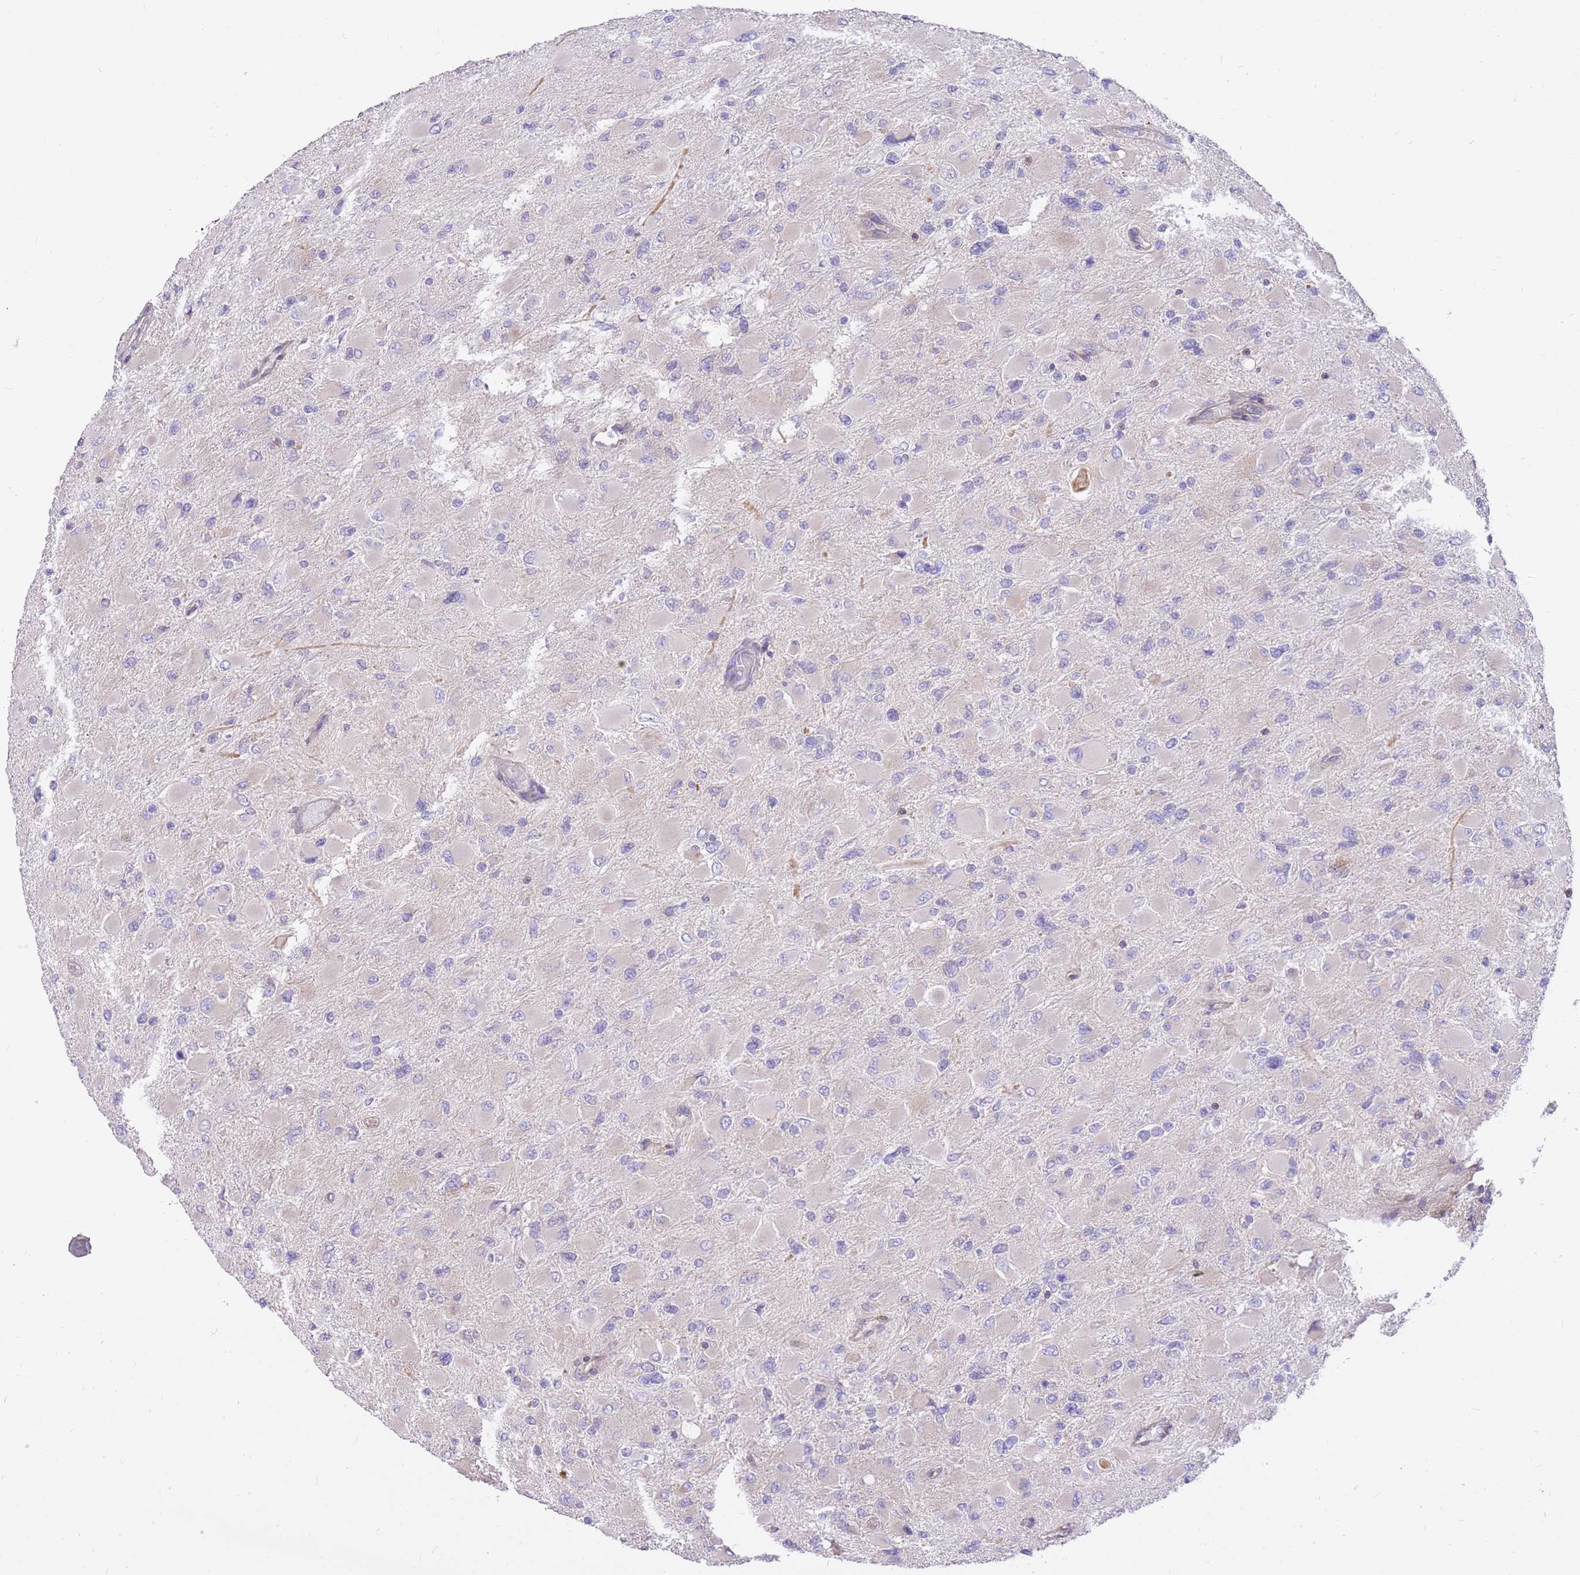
{"staining": {"intensity": "negative", "quantity": "none", "location": "none"}, "tissue": "glioma", "cell_type": "Tumor cells", "image_type": "cancer", "snomed": [{"axis": "morphology", "description": "Glioma, malignant, High grade"}, {"axis": "topography", "description": "Cerebral cortex"}], "caption": "Tumor cells are negative for protein expression in human glioma. Brightfield microscopy of immunohistochemistry (IHC) stained with DAB (3,3'-diaminobenzidine) (brown) and hematoxylin (blue), captured at high magnification.", "gene": "GBP7", "patient": {"sex": "female", "age": 36}}